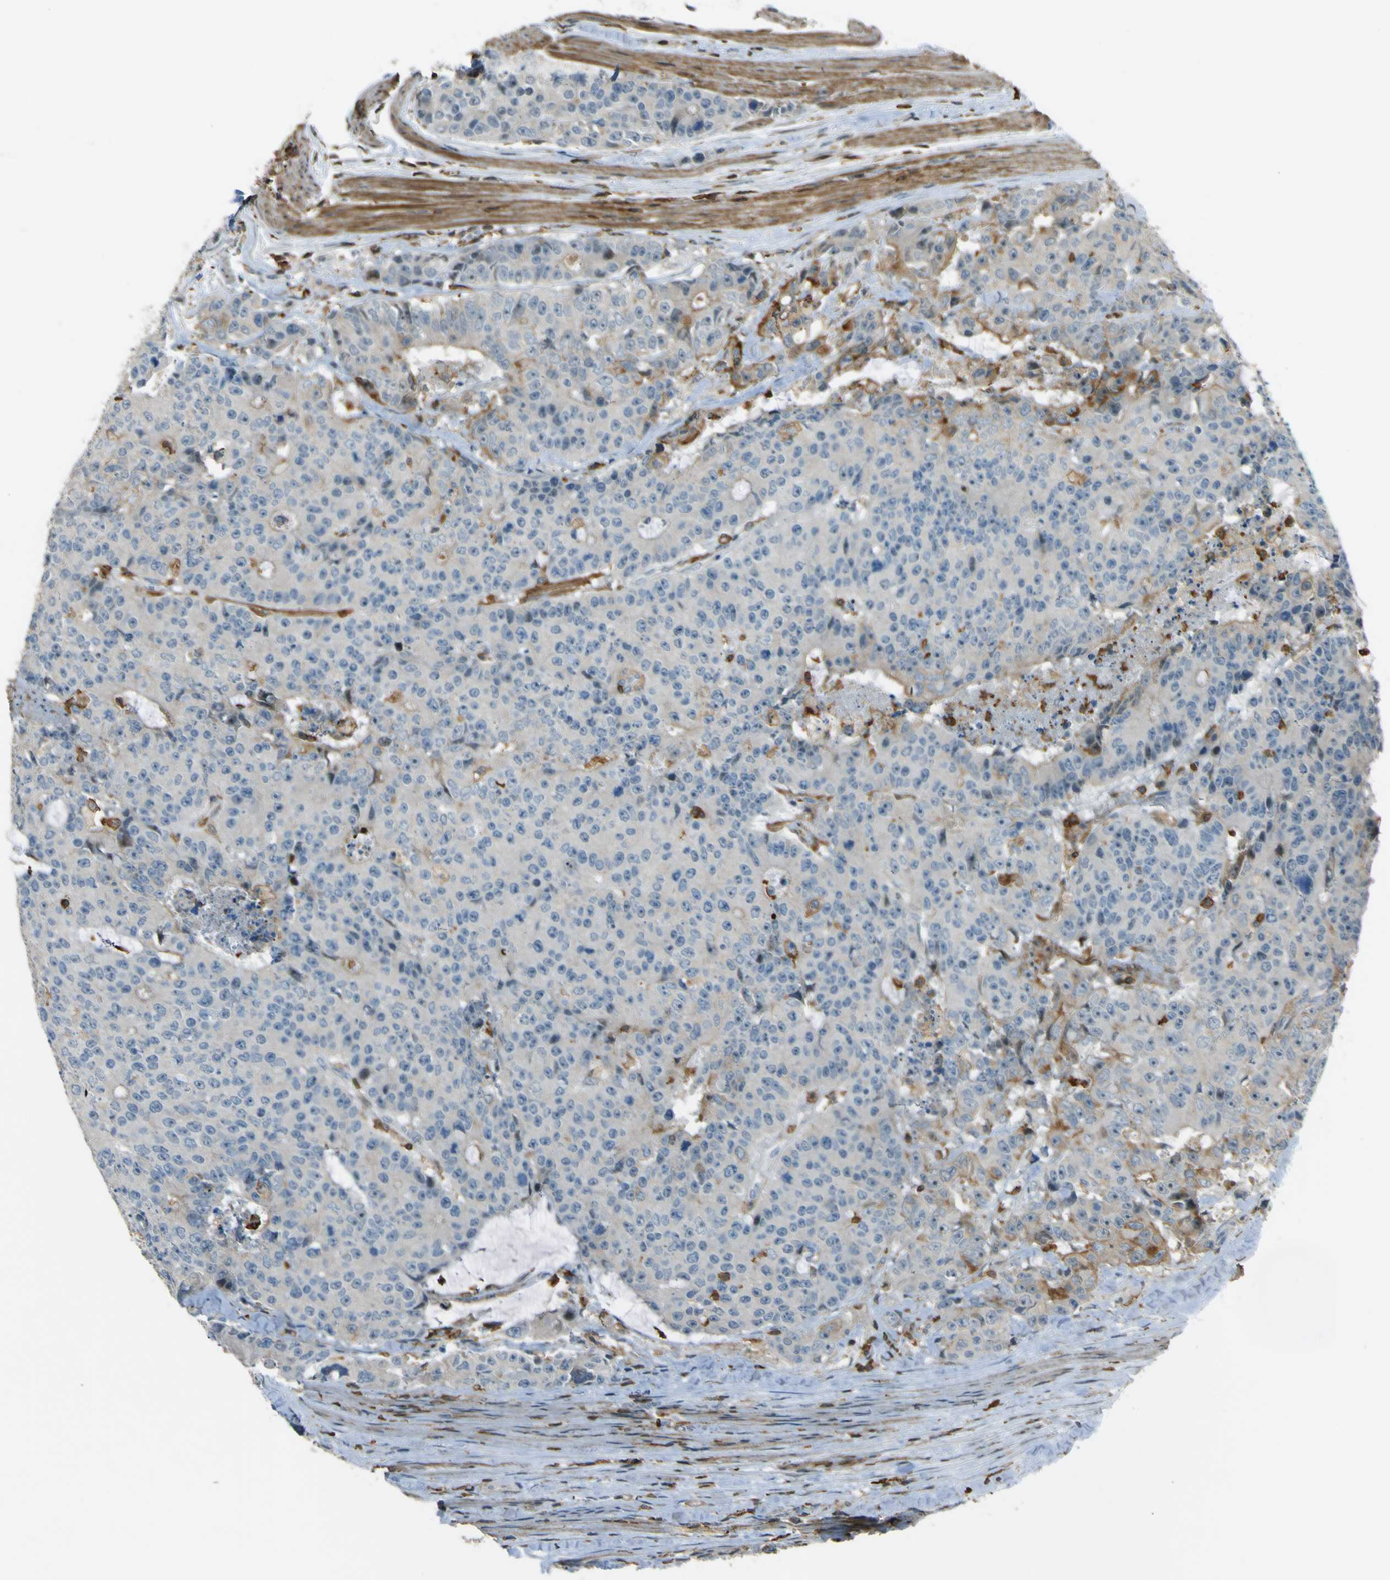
{"staining": {"intensity": "weak", "quantity": "<25%", "location": "cytoplasmic/membranous"}, "tissue": "colorectal cancer", "cell_type": "Tumor cells", "image_type": "cancer", "snomed": [{"axis": "morphology", "description": "Adenocarcinoma, NOS"}, {"axis": "topography", "description": "Colon"}], "caption": "Protein analysis of colorectal adenocarcinoma reveals no significant expression in tumor cells.", "gene": "PCDHB5", "patient": {"sex": "female", "age": 86}}